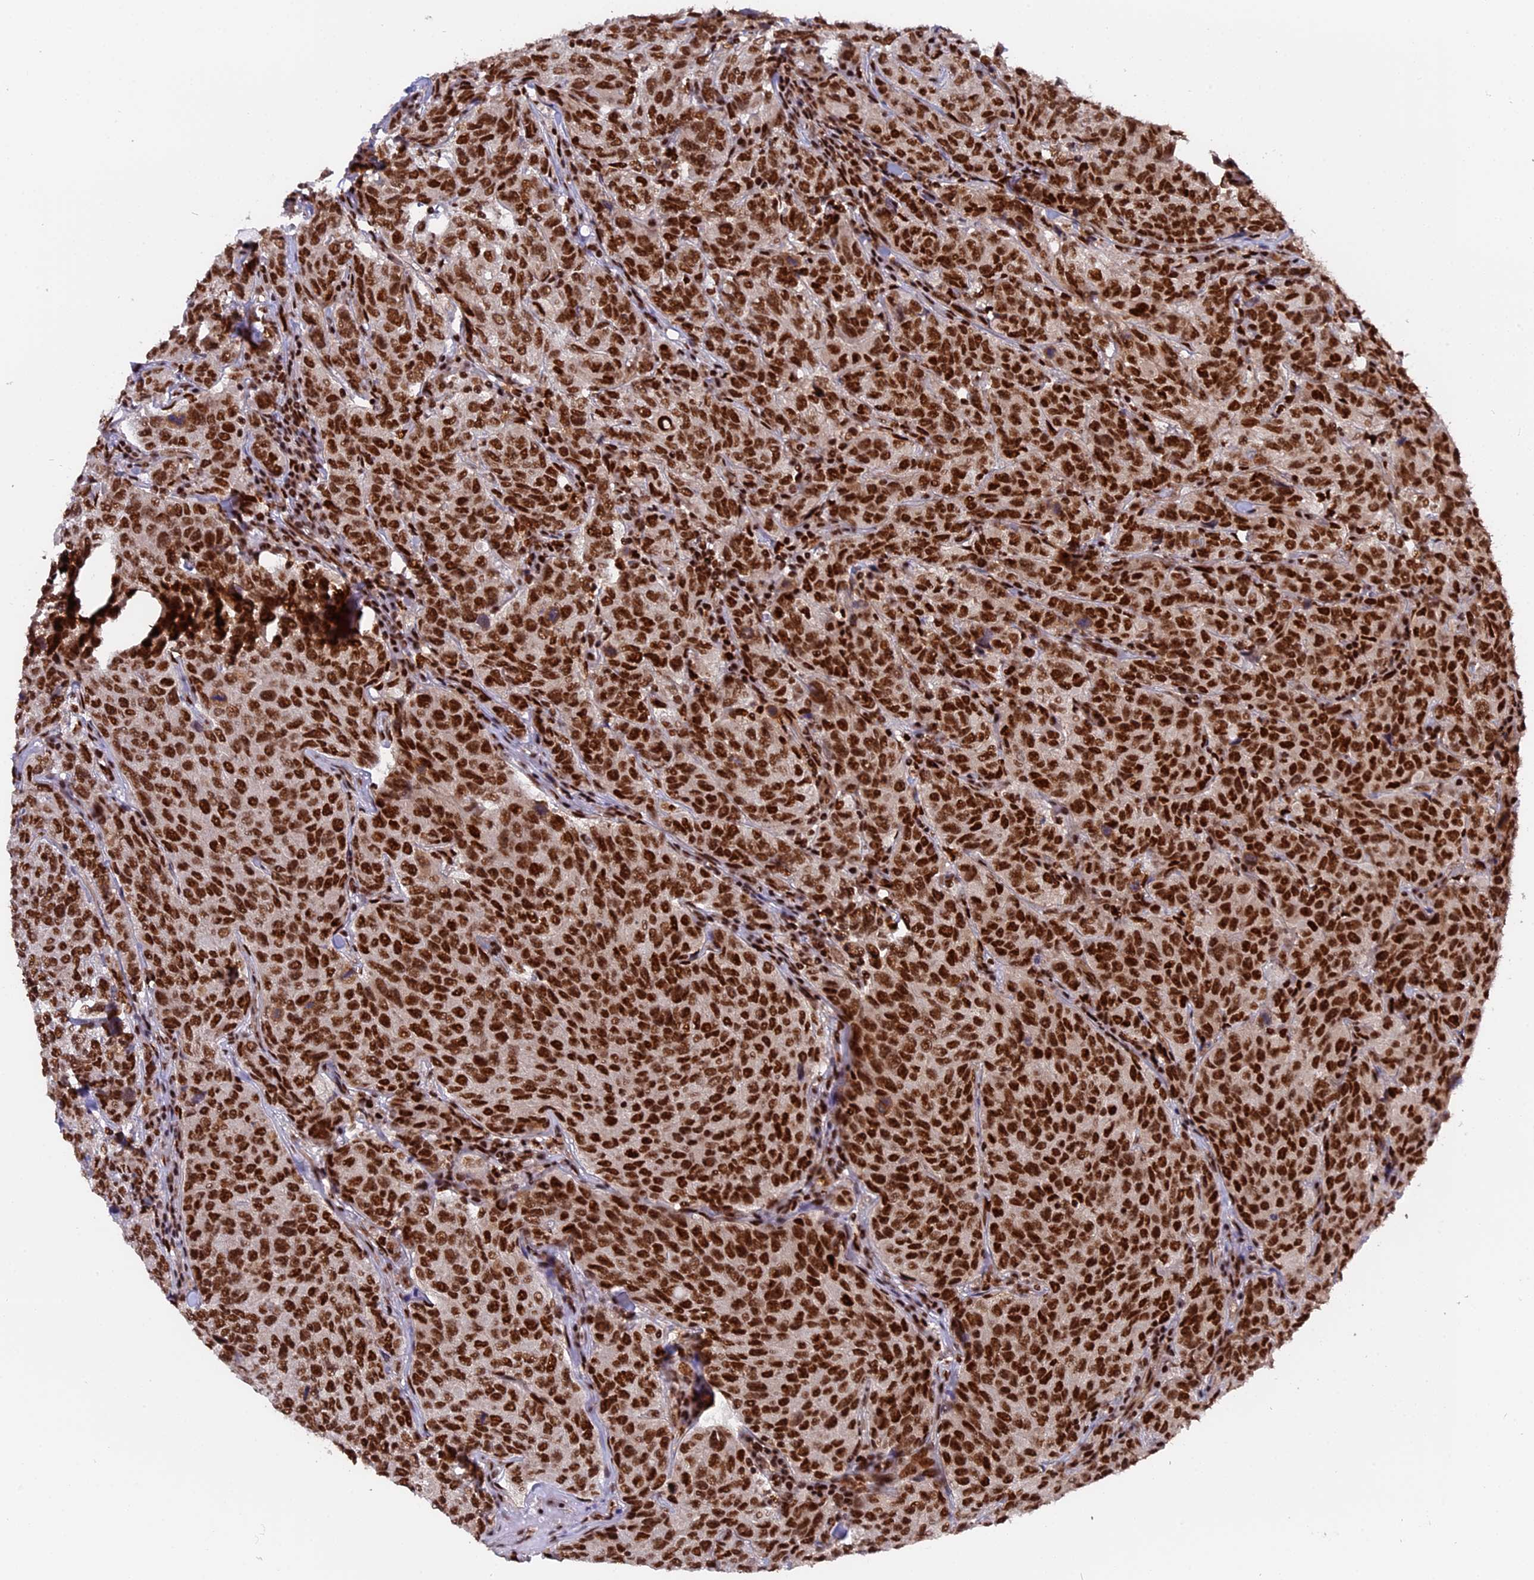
{"staining": {"intensity": "strong", "quantity": ">75%", "location": "nuclear"}, "tissue": "breast cancer", "cell_type": "Tumor cells", "image_type": "cancer", "snomed": [{"axis": "morphology", "description": "Duct carcinoma"}, {"axis": "topography", "description": "Breast"}], "caption": "The micrograph shows immunohistochemical staining of breast cancer (invasive ductal carcinoma). There is strong nuclear positivity is present in approximately >75% of tumor cells. (IHC, brightfield microscopy, high magnification).", "gene": "RAMAC", "patient": {"sex": "female", "age": 55}}